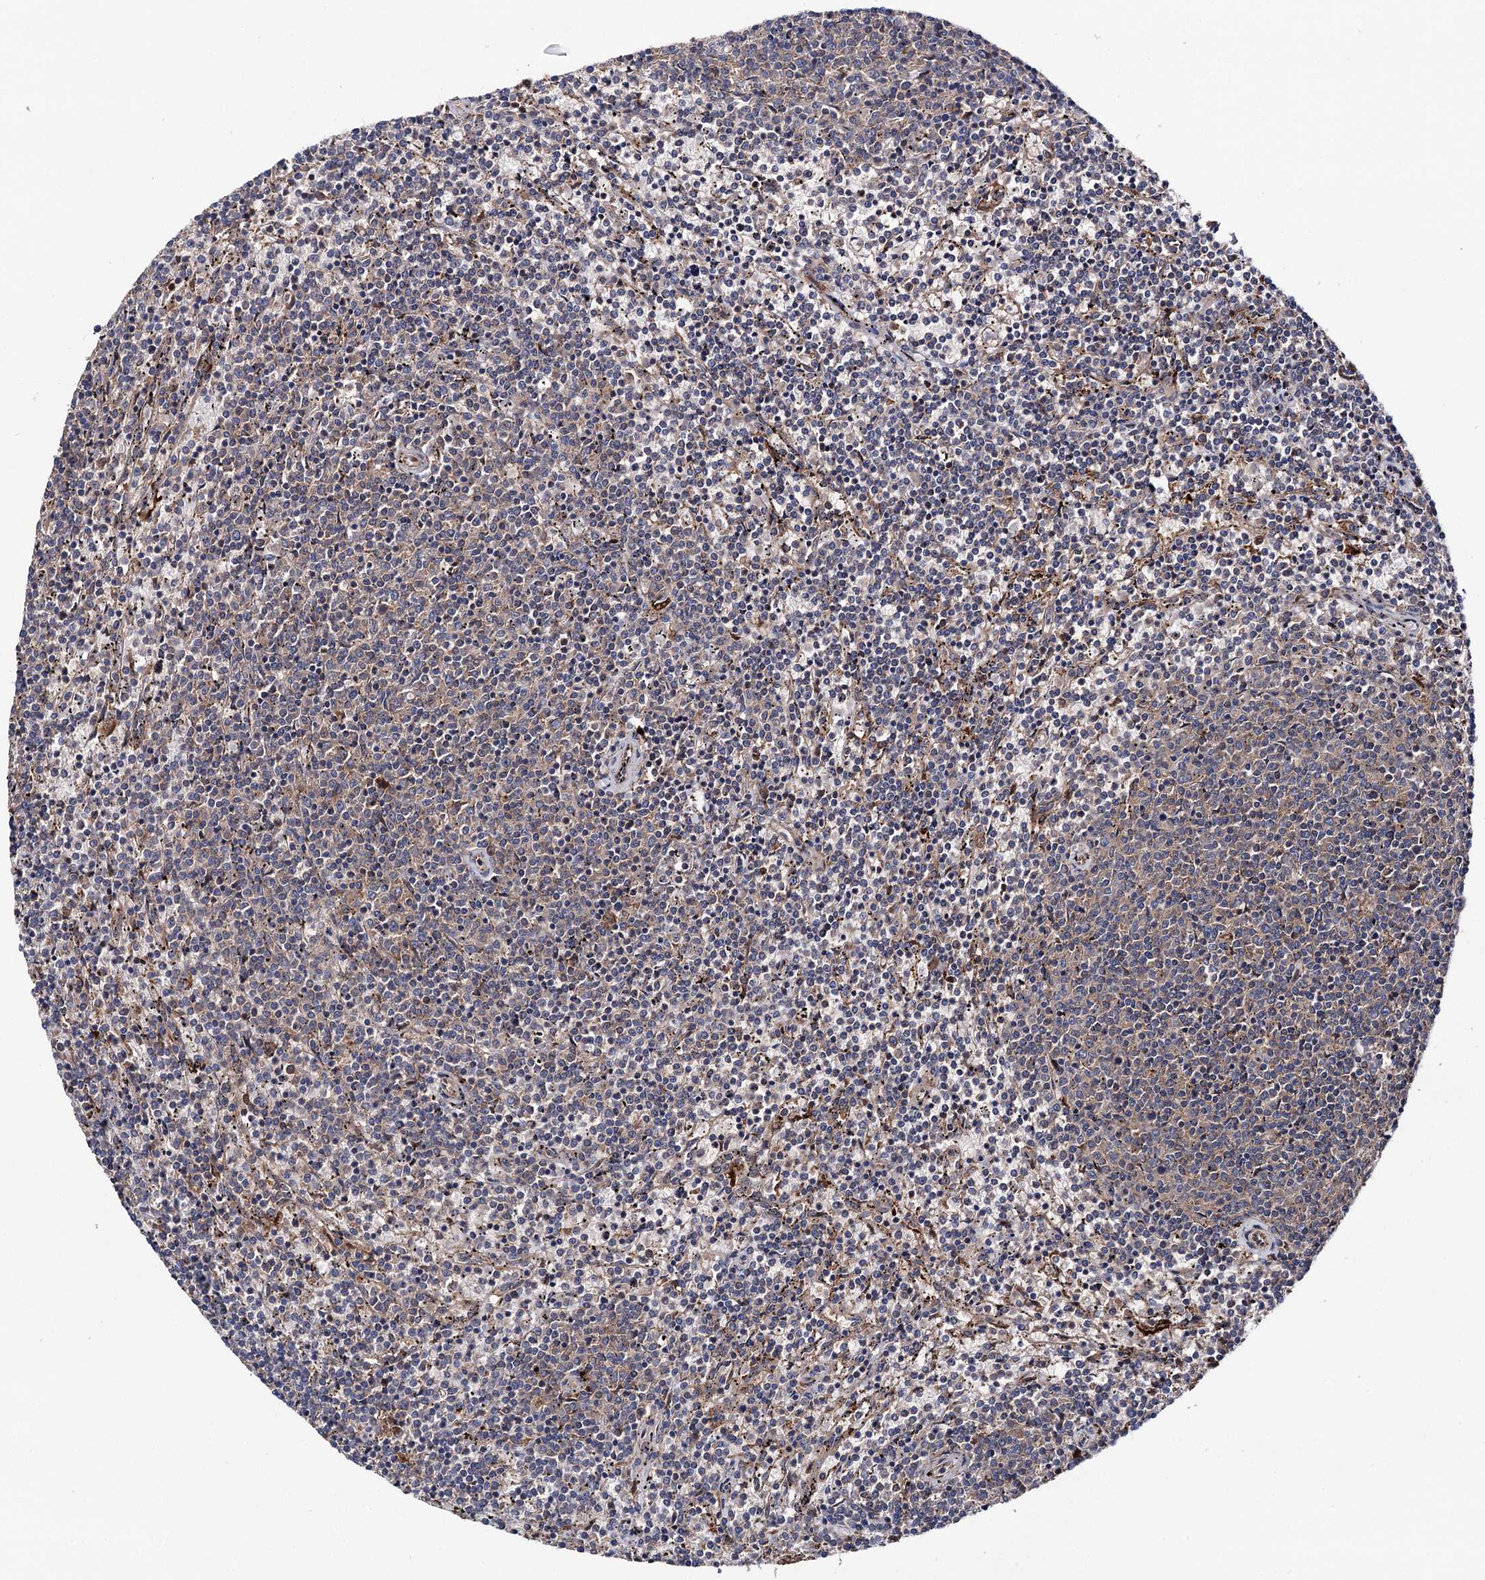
{"staining": {"intensity": "negative", "quantity": "none", "location": "none"}, "tissue": "lymphoma", "cell_type": "Tumor cells", "image_type": "cancer", "snomed": [{"axis": "morphology", "description": "Malignant lymphoma, non-Hodgkin's type, Low grade"}, {"axis": "topography", "description": "Spleen"}], "caption": "Malignant lymphoma, non-Hodgkin's type (low-grade) stained for a protein using IHC demonstrates no expression tumor cells.", "gene": "NAA25", "patient": {"sex": "female", "age": 50}}